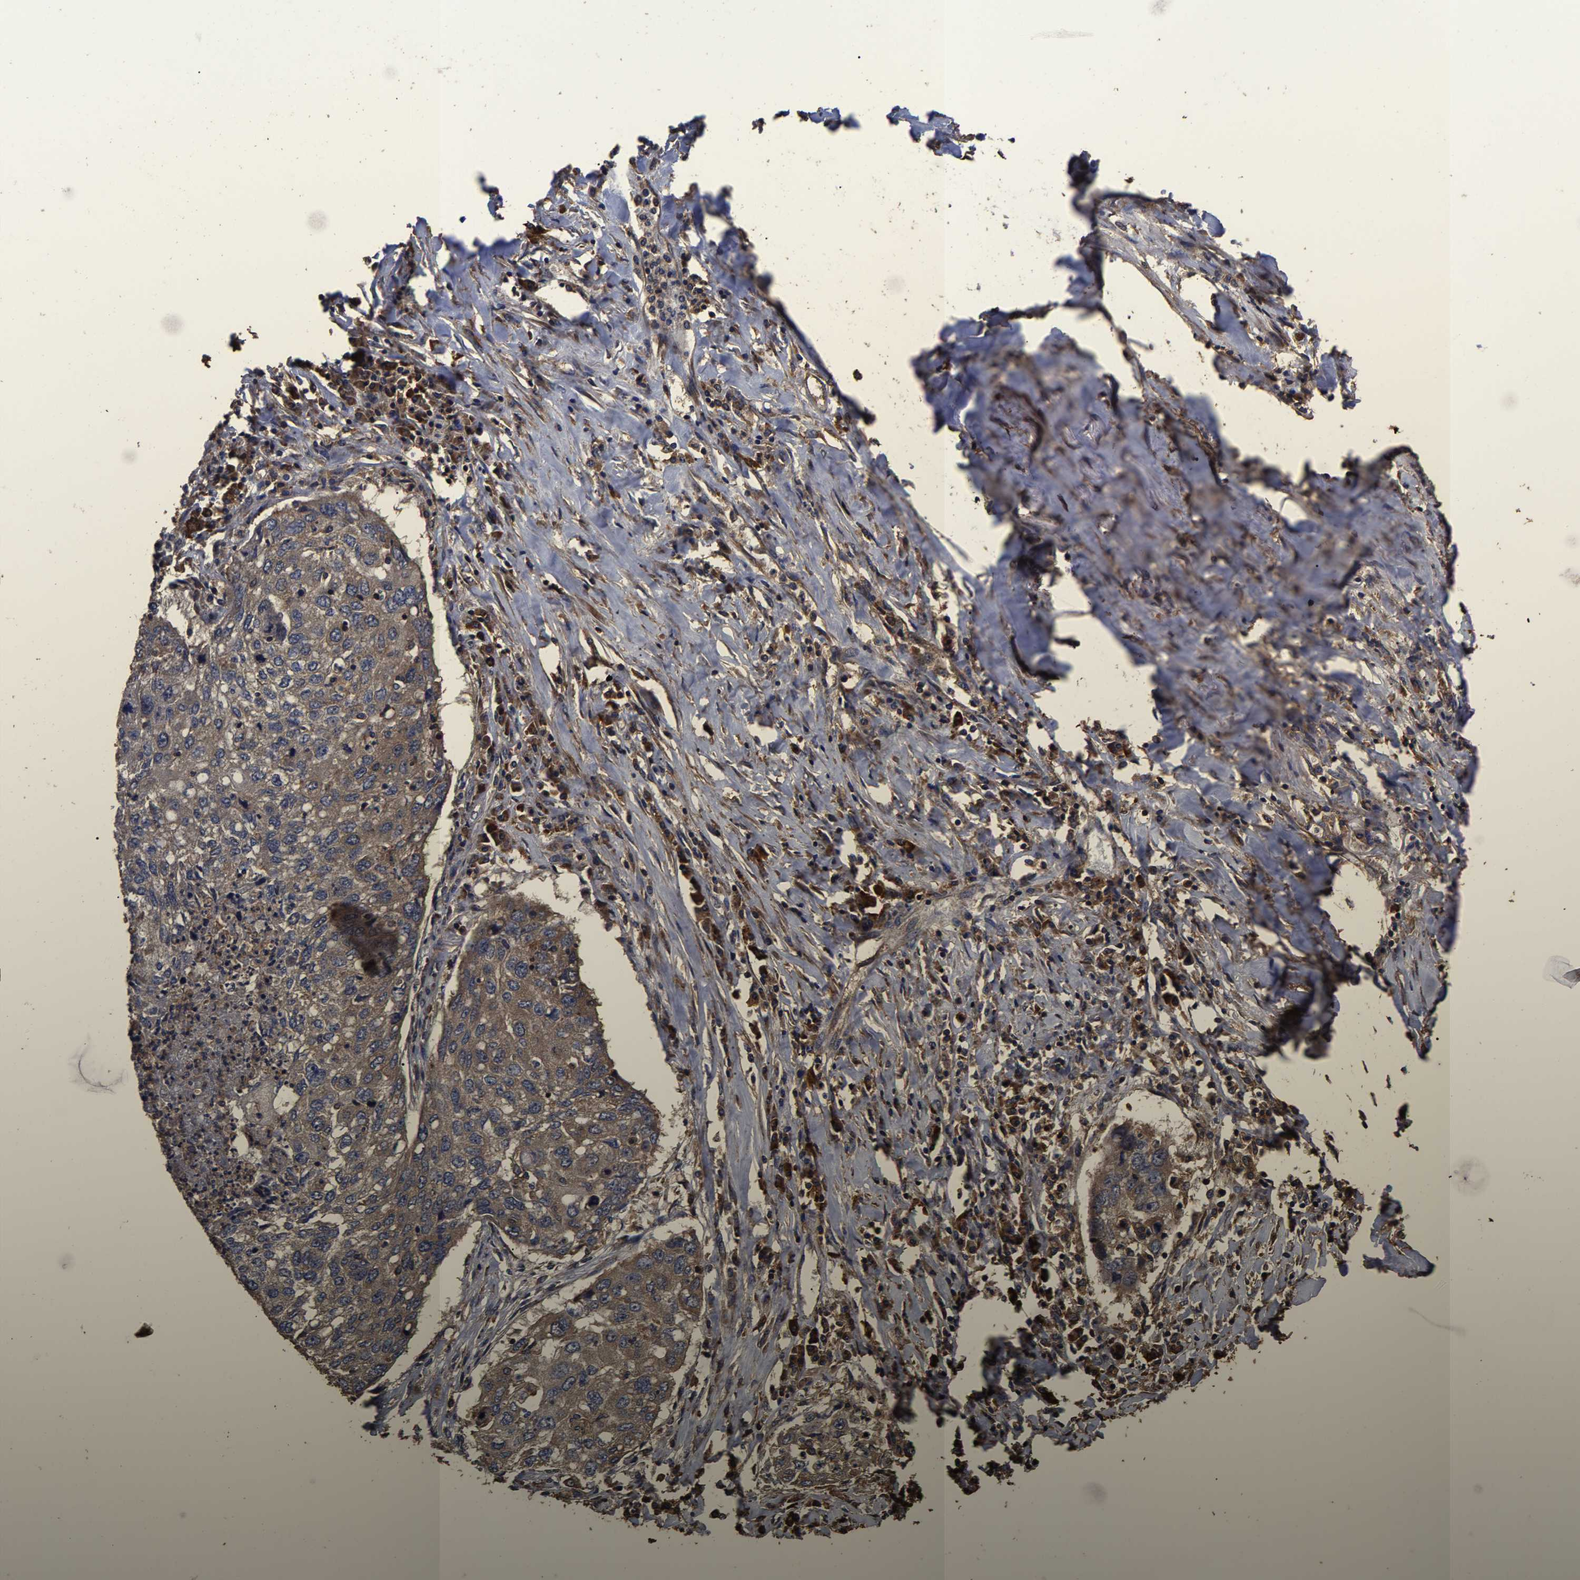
{"staining": {"intensity": "moderate", "quantity": ">75%", "location": "cytoplasmic/membranous"}, "tissue": "lung cancer", "cell_type": "Tumor cells", "image_type": "cancer", "snomed": [{"axis": "morphology", "description": "Squamous cell carcinoma, NOS"}, {"axis": "topography", "description": "Lung"}], "caption": "Human lung cancer stained with a protein marker demonstrates moderate staining in tumor cells.", "gene": "ITCH", "patient": {"sex": "female", "age": 63}}